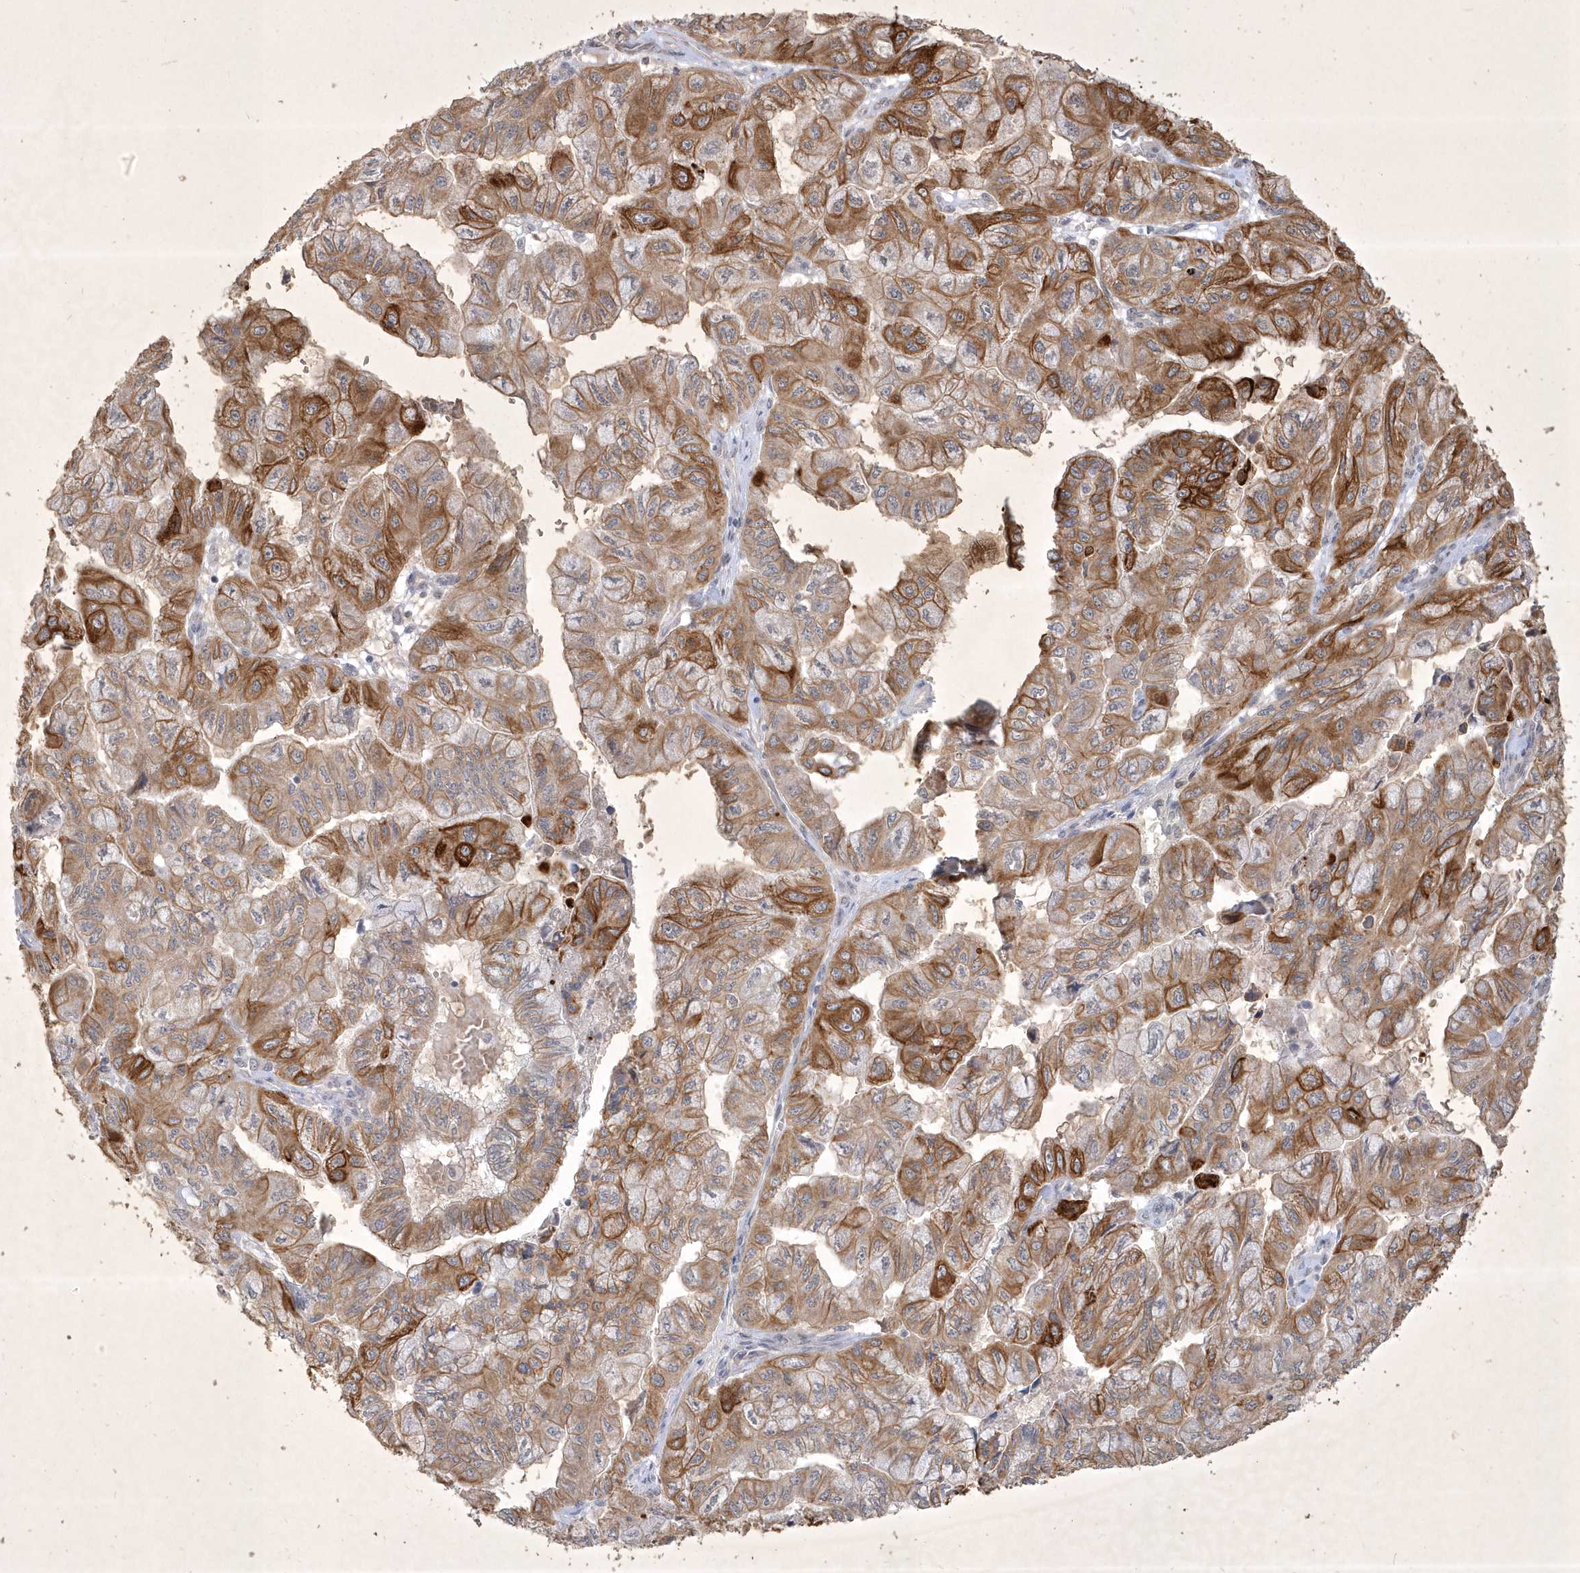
{"staining": {"intensity": "moderate", "quantity": ">75%", "location": "cytoplasmic/membranous"}, "tissue": "pancreatic cancer", "cell_type": "Tumor cells", "image_type": "cancer", "snomed": [{"axis": "morphology", "description": "Adenocarcinoma, NOS"}, {"axis": "topography", "description": "Pancreas"}], "caption": "This histopathology image demonstrates immunohistochemistry (IHC) staining of pancreatic cancer, with medium moderate cytoplasmic/membranous positivity in about >75% of tumor cells.", "gene": "BOD1", "patient": {"sex": "male", "age": 51}}